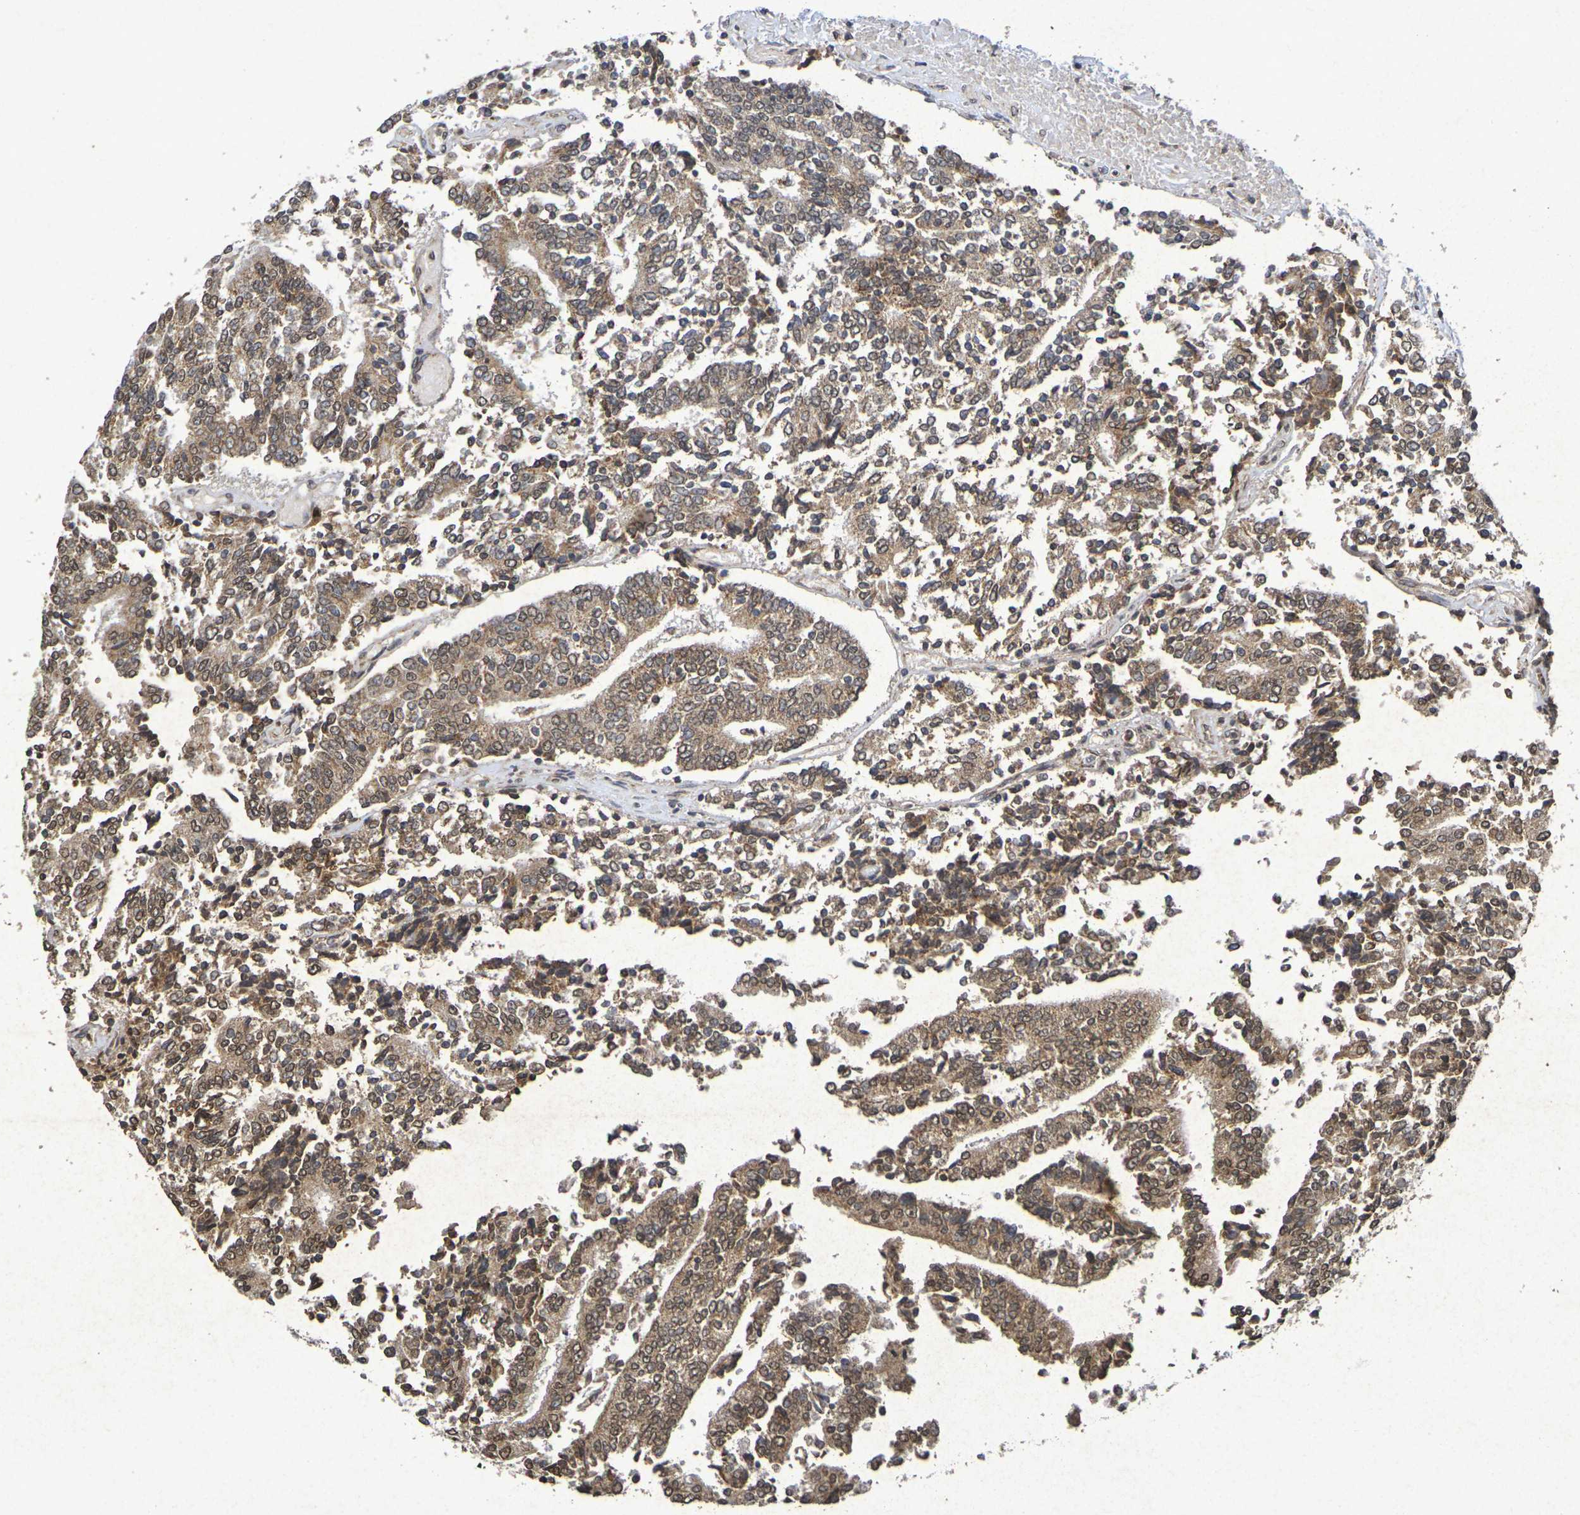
{"staining": {"intensity": "moderate", "quantity": ">75%", "location": "cytoplasmic/membranous,nuclear"}, "tissue": "prostate cancer", "cell_type": "Tumor cells", "image_type": "cancer", "snomed": [{"axis": "morphology", "description": "Normal tissue, NOS"}, {"axis": "morphology", "description": "Adenocarcinoma, High grade"}, {"axis": "topography", "description": "Prostate"}, {"axis": "topography", "description": "Seminal veicle"}], "caption": "An image of prostate cancer stained for a protein displays moderate cytoplasmic/membranous and nuclear brown staining in tumor cells. Immunohistochemistry (ihc) stains the protein of interest in brown and the nuclei are stained blue.", "gene": "GUCY1A2", "patient": {"sex": "male", "age": 55}}